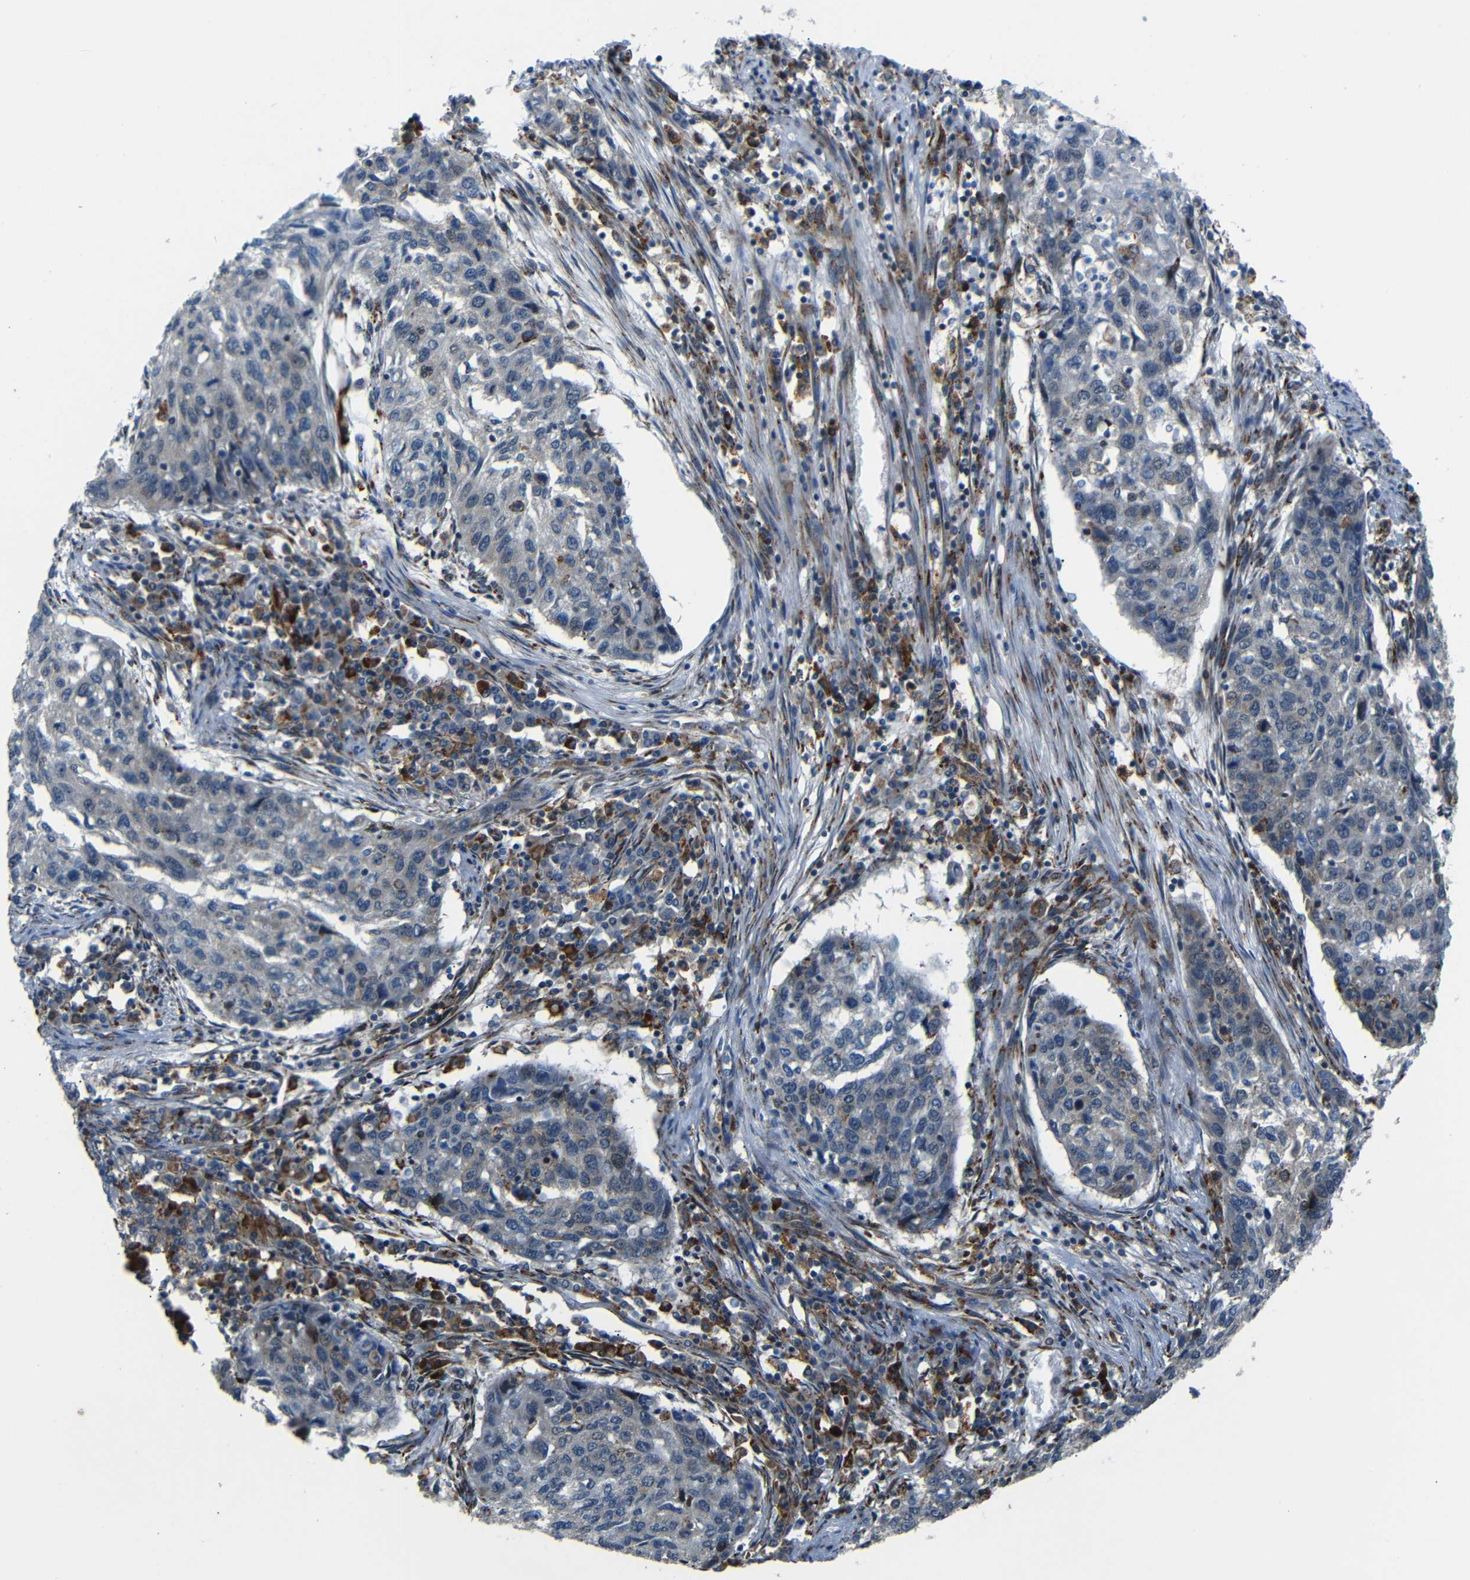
{"staining": {"intensity": "negative", "quantity": "none", "location": "none"}, "tissue": "lung cancer", "cell_type": "Tumor cells", "image_type": "cancer", "snomed": [{"axis": "morphology", "description": "Squamous cell carcinoma, NOS"}, {"axis": "topography", "description": "Lung"}], "caption": "Tumor cells are negative for brown protein staining in lung cancer. Nuclei are stained in blue.", "gene": "SYDE1", "patient": {"sex": "female", "age": 63}}